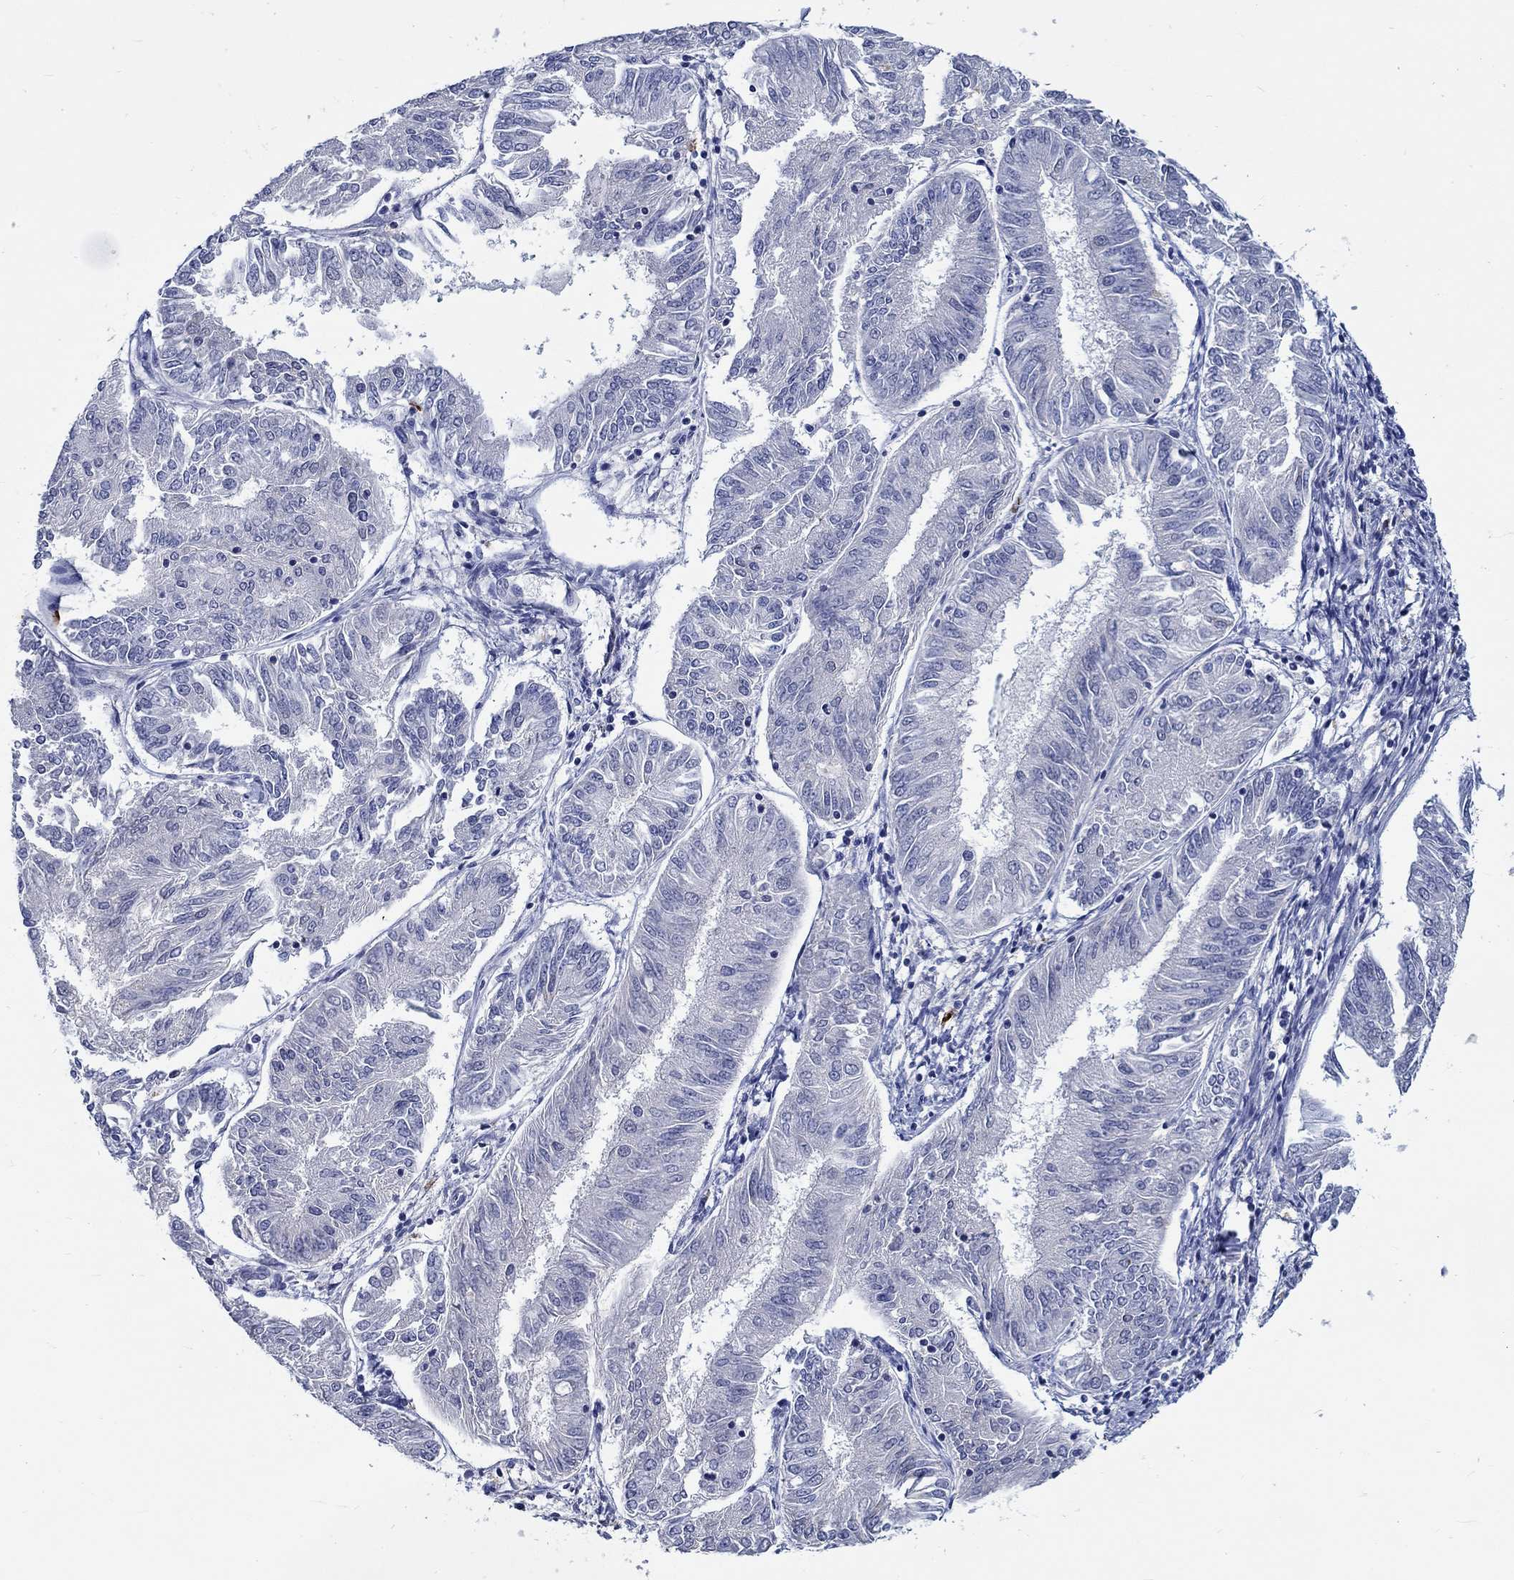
{"staining": {"intensity": "negative", "quantity": "none", "location": "none"}, "tissue": "endometrial cancer", "cell_type": "Tumor cells", "image_type": "cancer", "snomed": [{"axis": "morphology", "description": "Adenocarcinoma, NOS"}, {"axis": "topography", "description": "Endometrium"}], "caption": "Endometrial cancer (adenocarcinoma) stained for a protein using immunohistochemistry (IHC) shows no positivity tumor cells.", "gene": "GATA2", "patient": {"sex": "female", "age": 58}}